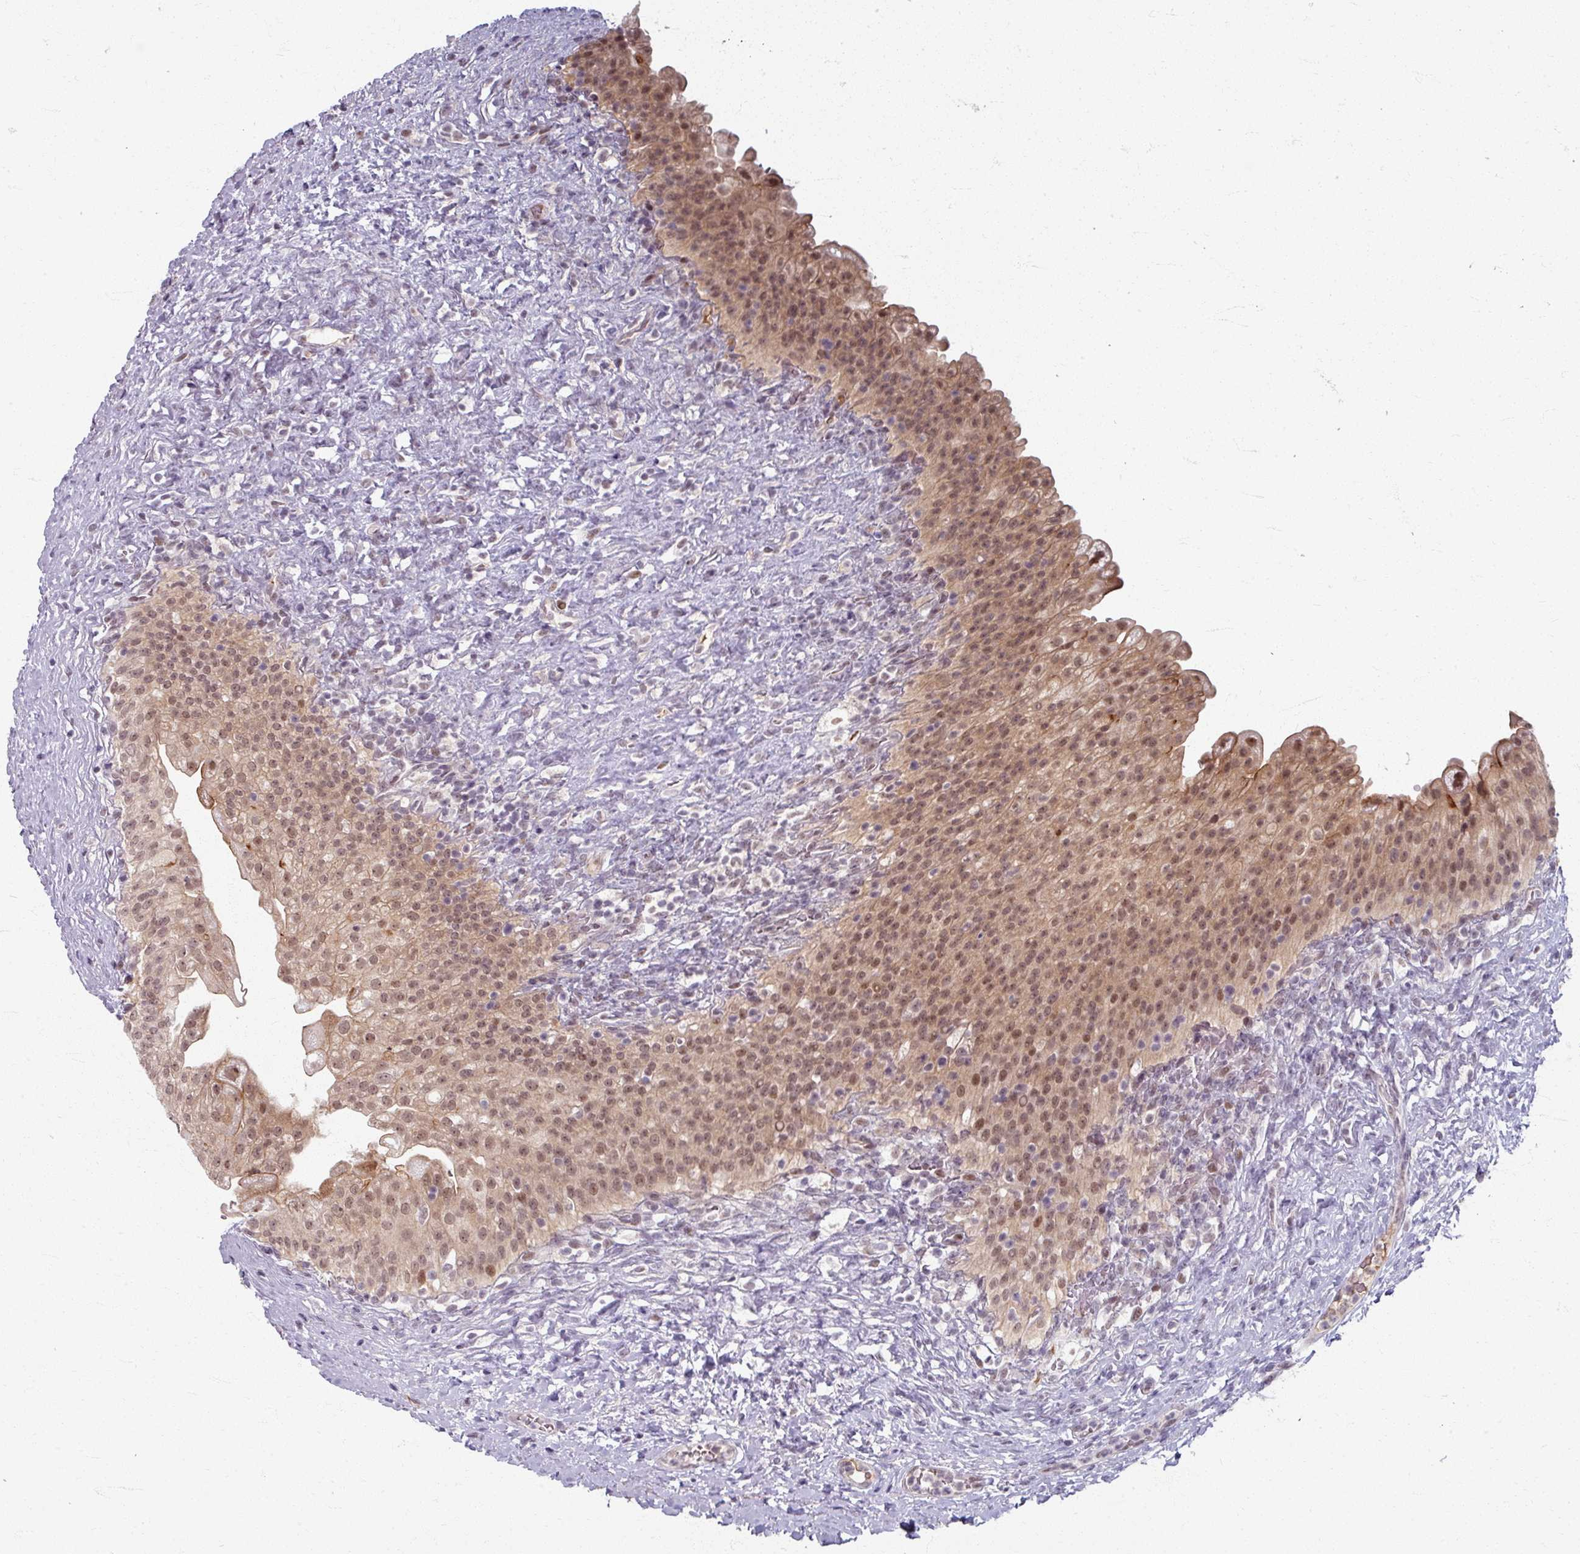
{"staining": {"intensity": "moderate", "quantity": ">75%", "location": "cytoplasmic/membranous,nuclear"}, "tissue": "urinary bladder", "cell_type": "Urothelial cells", "image_type": "normal", "snomed": [{"axis": "morphology", "description": "Normal tissue, NOS"}, {"axis": "topography", "description": "Urinary bladder"}], "caption": "High-magnification brightfield microscopy of unremarkable urinary bladder stained with DAB (3,3'-diaminobenzidine) (brown) and counterstained with hematoxylin (blue). urothelial cells exhibit moderate cytoplasmic/membranous,nuclear positivity is present in approximately>75% of cells. Nuclei are stained in blue.", "gene": "KLC3", "patient": {"sex": "female", "age": 27}}